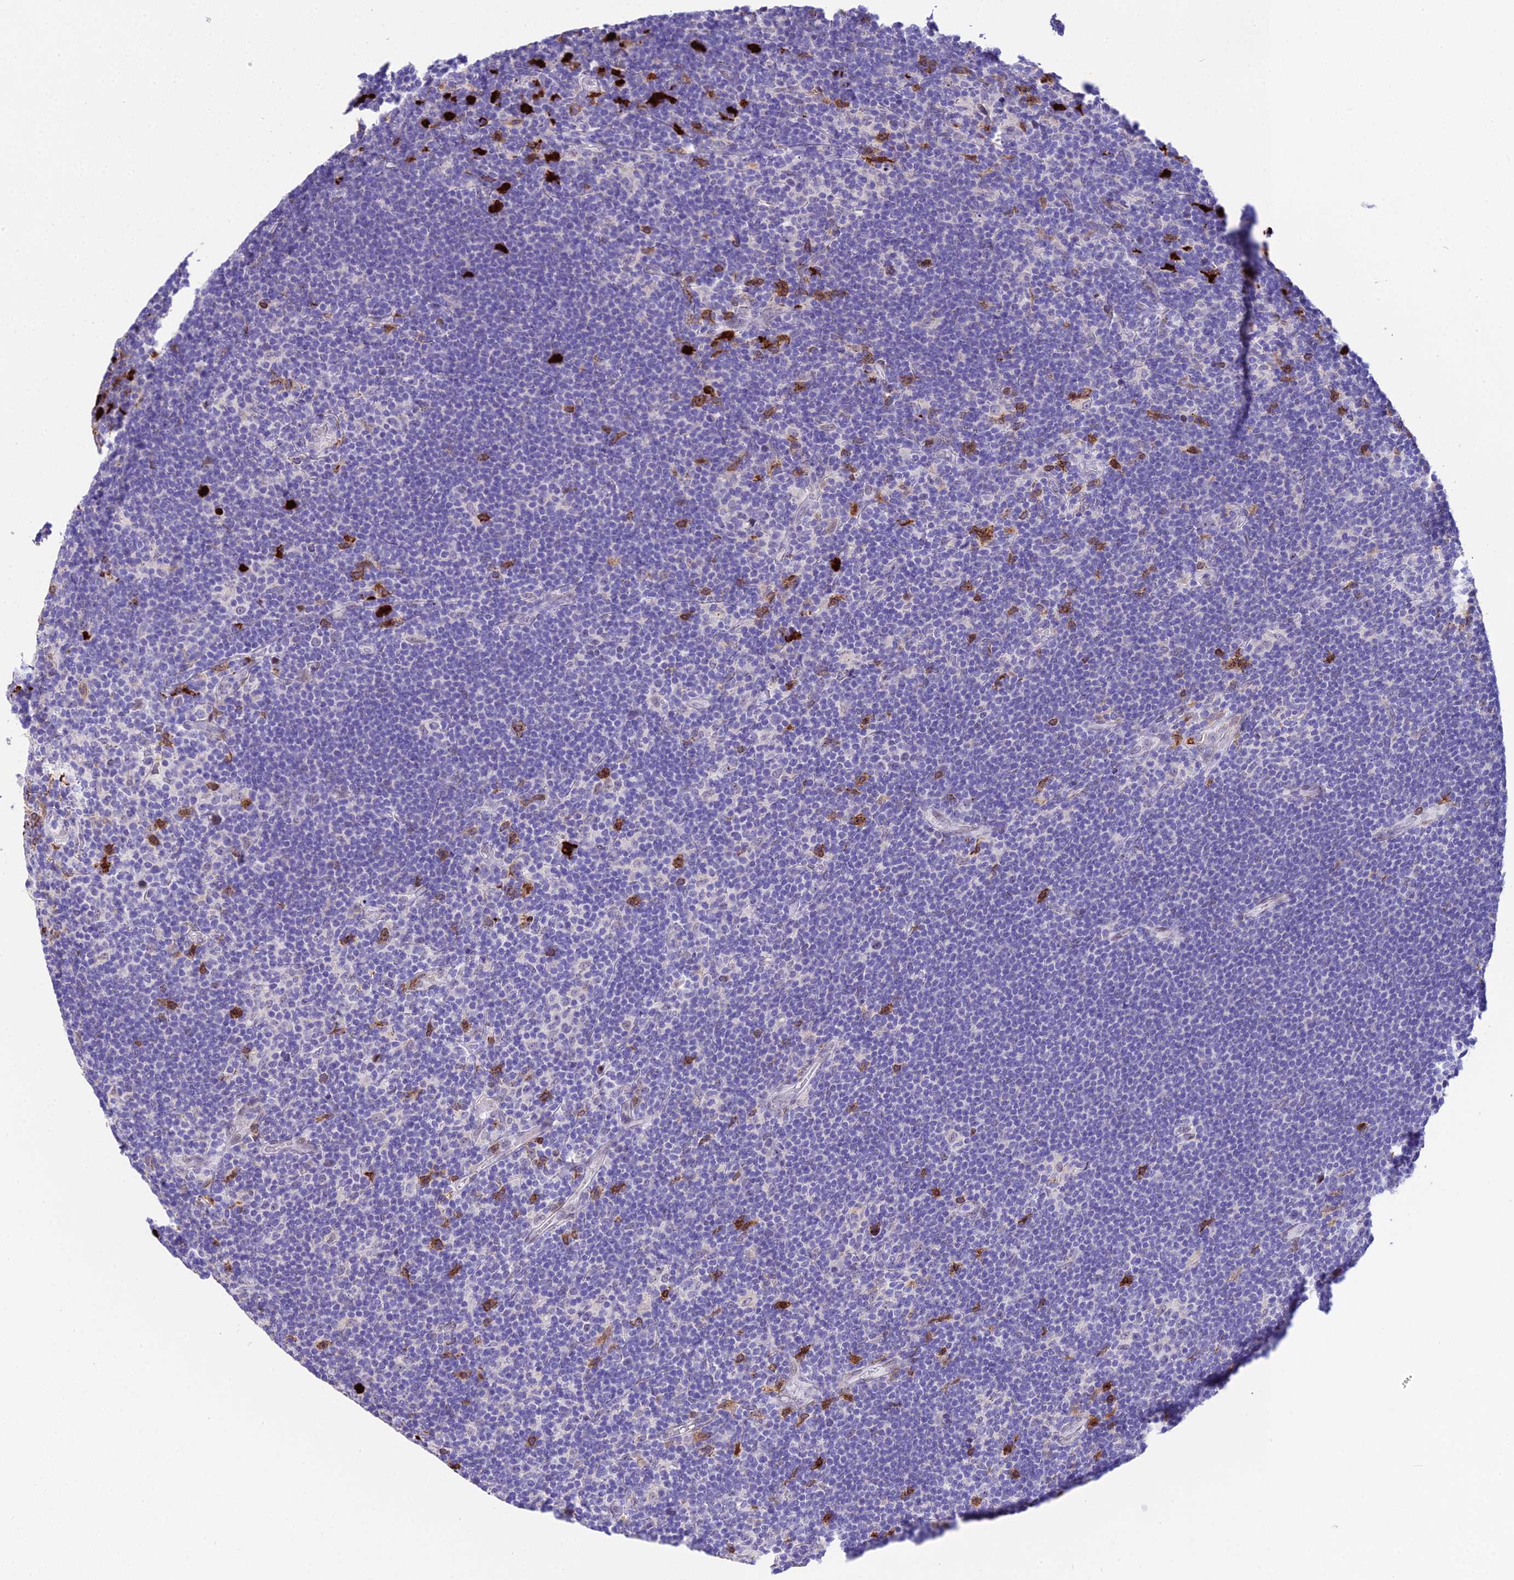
{"staining": {"intensity": "negative", "quantity": "none", "location": "none"}, "tissue": "lymphoma", "cell_type": "Tumor cells", "image_type": "cancer", "snomed": [{"axis": "morphology", "description": "Hodgkin's disease, NOS"}, {"axis": "topography", "description": "Lymph node"}], "caption": "A photomicrograph of human lymphoma is negative for staining in tumor cells.", "gene": "MCM10", "patient": {"sex": "female", "age": 57}}